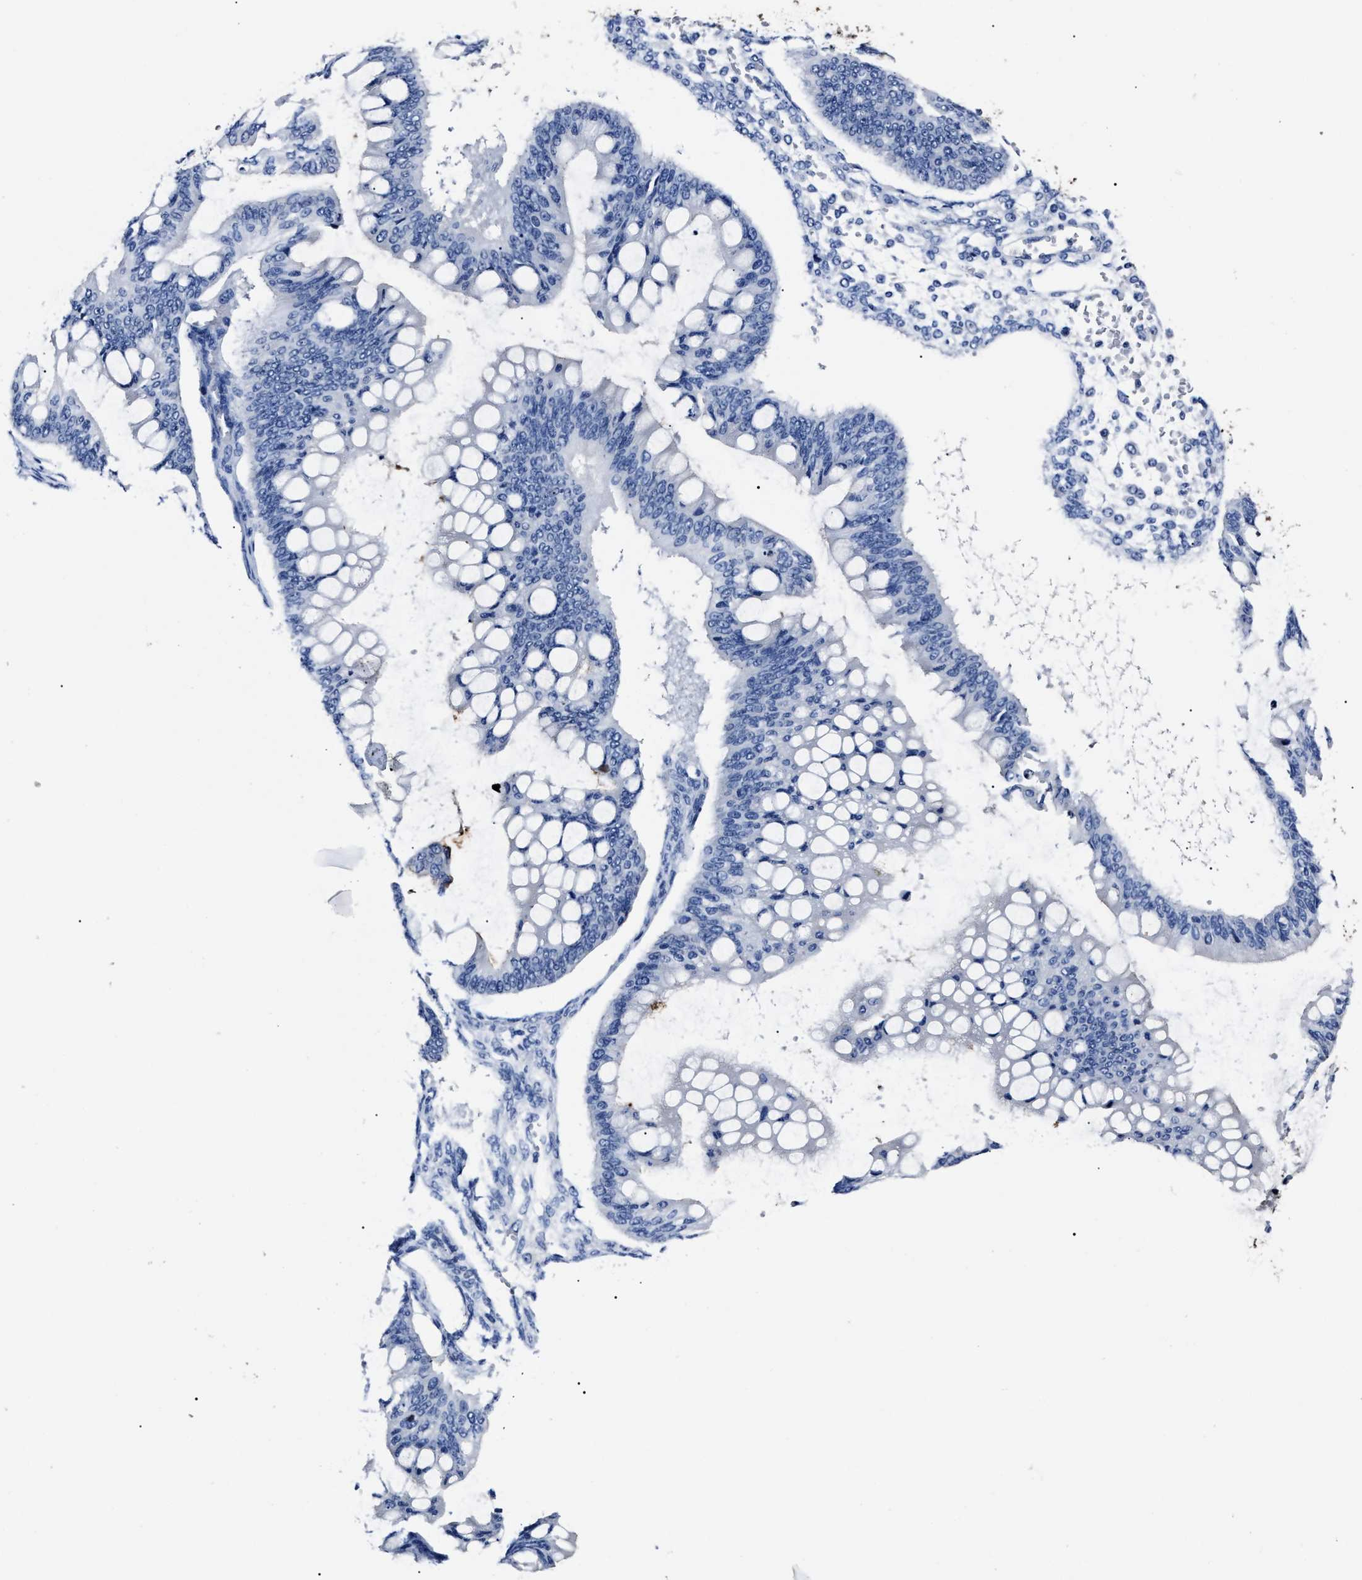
{"staining": {"intensity": "negative", "quantity": "none", "location": "none"}, "tissue": "ovarian cancer", "cell_type": "Tumor cells", "image_type": "cancer", "snomed": [{"axis": "morphology", "description": "Cystadenocarcinoma, mucinous, NOS"}, {"axis": "topography", "description": "Ovary"}], "caption": "This is an immunohistochemistry image of ovarian mucinous cystadenocarcinoma. There is no expression in tumor cells.", "gene": "ALPG", "patient": {"sex": "female", "age": 73}}